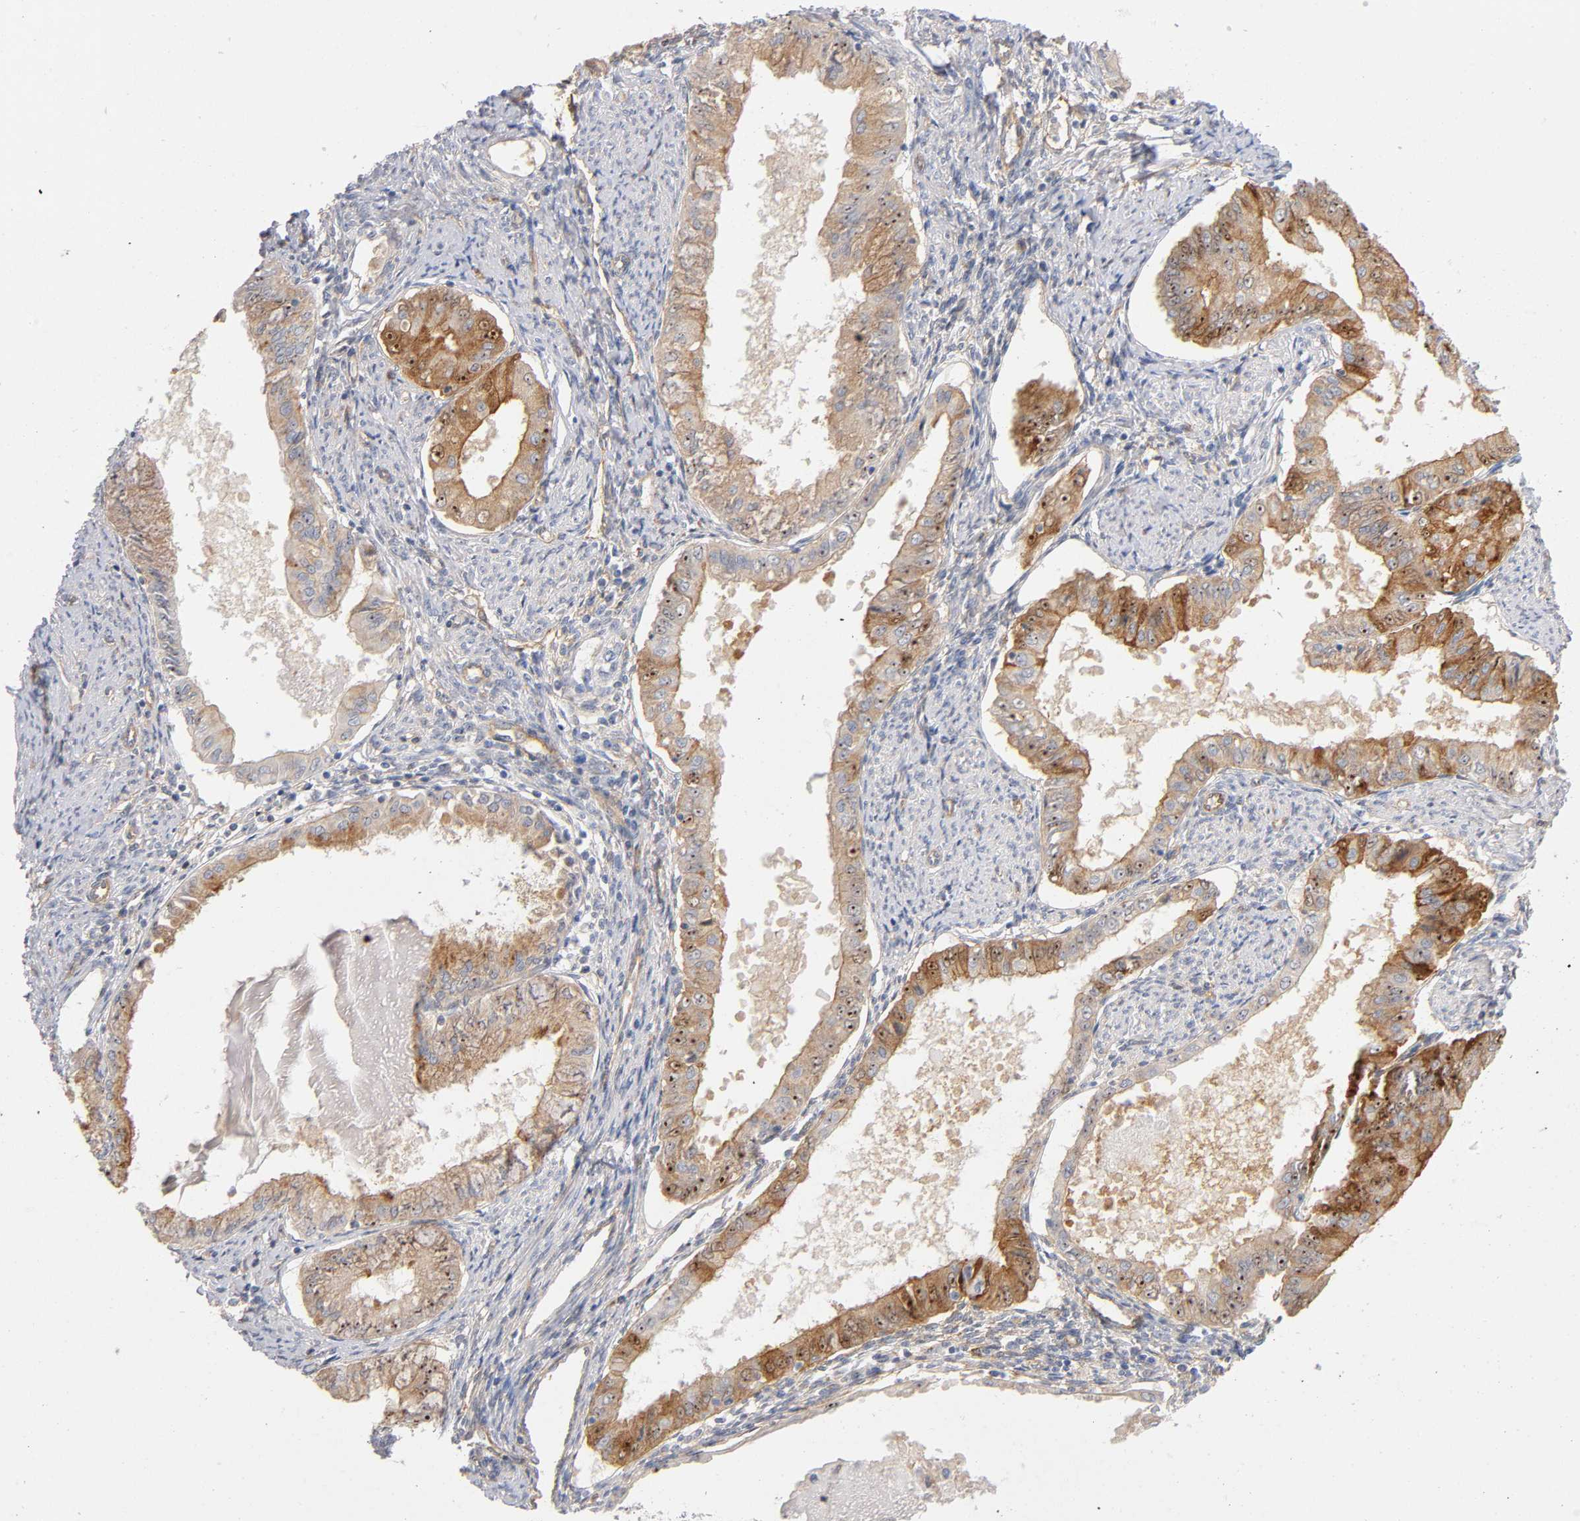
{"staining": {"intensity": "strong", "quantity": ">75%", "location": "cytoplasmic/membranous,nuclear"}, "tissue": "endometrial cancer", "cell_type": "Tumor cells", "image_type": "cancer", "snomed": [{"axis": "morphology", "description": "Adenocarcinoma, NOS"}, {"axis": "topography", "description": "Endometrium"}], "caption": "Brown immunohistochemical staining in endometrial adenocarcinoma reveals strong cytoplasmic/membranous and nuclear positivity in about >75% of tumor cells. Using DAB (brown) and hematoxylin (blue) stains, captured at high magnification using brightfield microscopy.", "gene": "PLD1", "patient": {"sex": "female", "age": 76}}